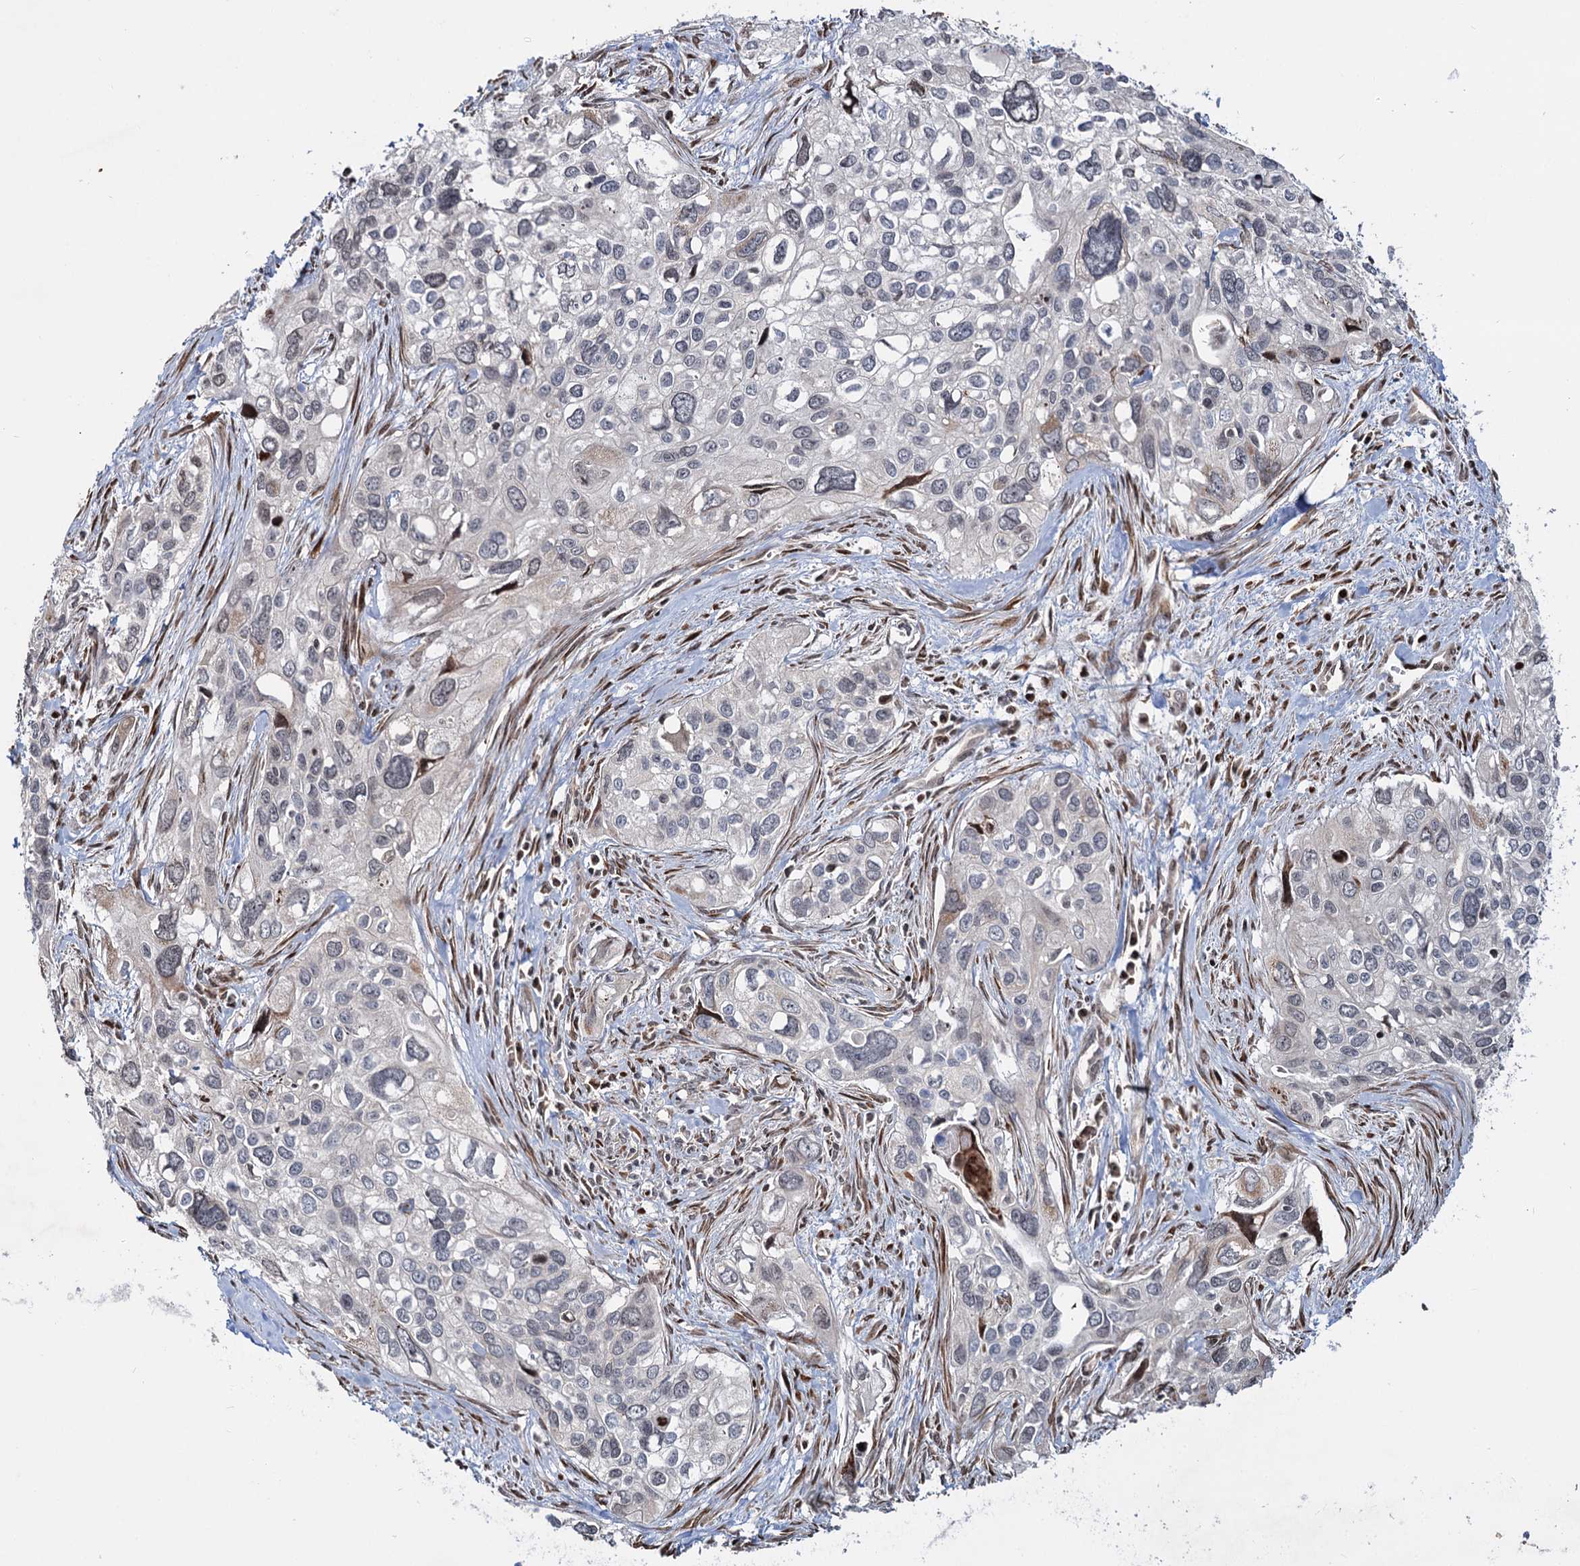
{"staining": {"intensity": "weak", "quantity": "<25%", "location": "cytoplasmic/membranous"}, "tissue": "cervical cancer", "cell_type": "Tumor cells", "image_type": "cancer", "snomed": [{"axis": "morphology", "description": "Squamous cell carcinoma, NOS"}, {"axis": "topography", "description": "Cervix"}], "caption": "High power microscopy histopathology image of an immunohistochemistry (IHC) micrograph of cervical squamous cell carcinoma, revealing no significant expression in tumor cells.", "gene": "PTDSS2", "patient": {"sex": "female", "age": 55}}